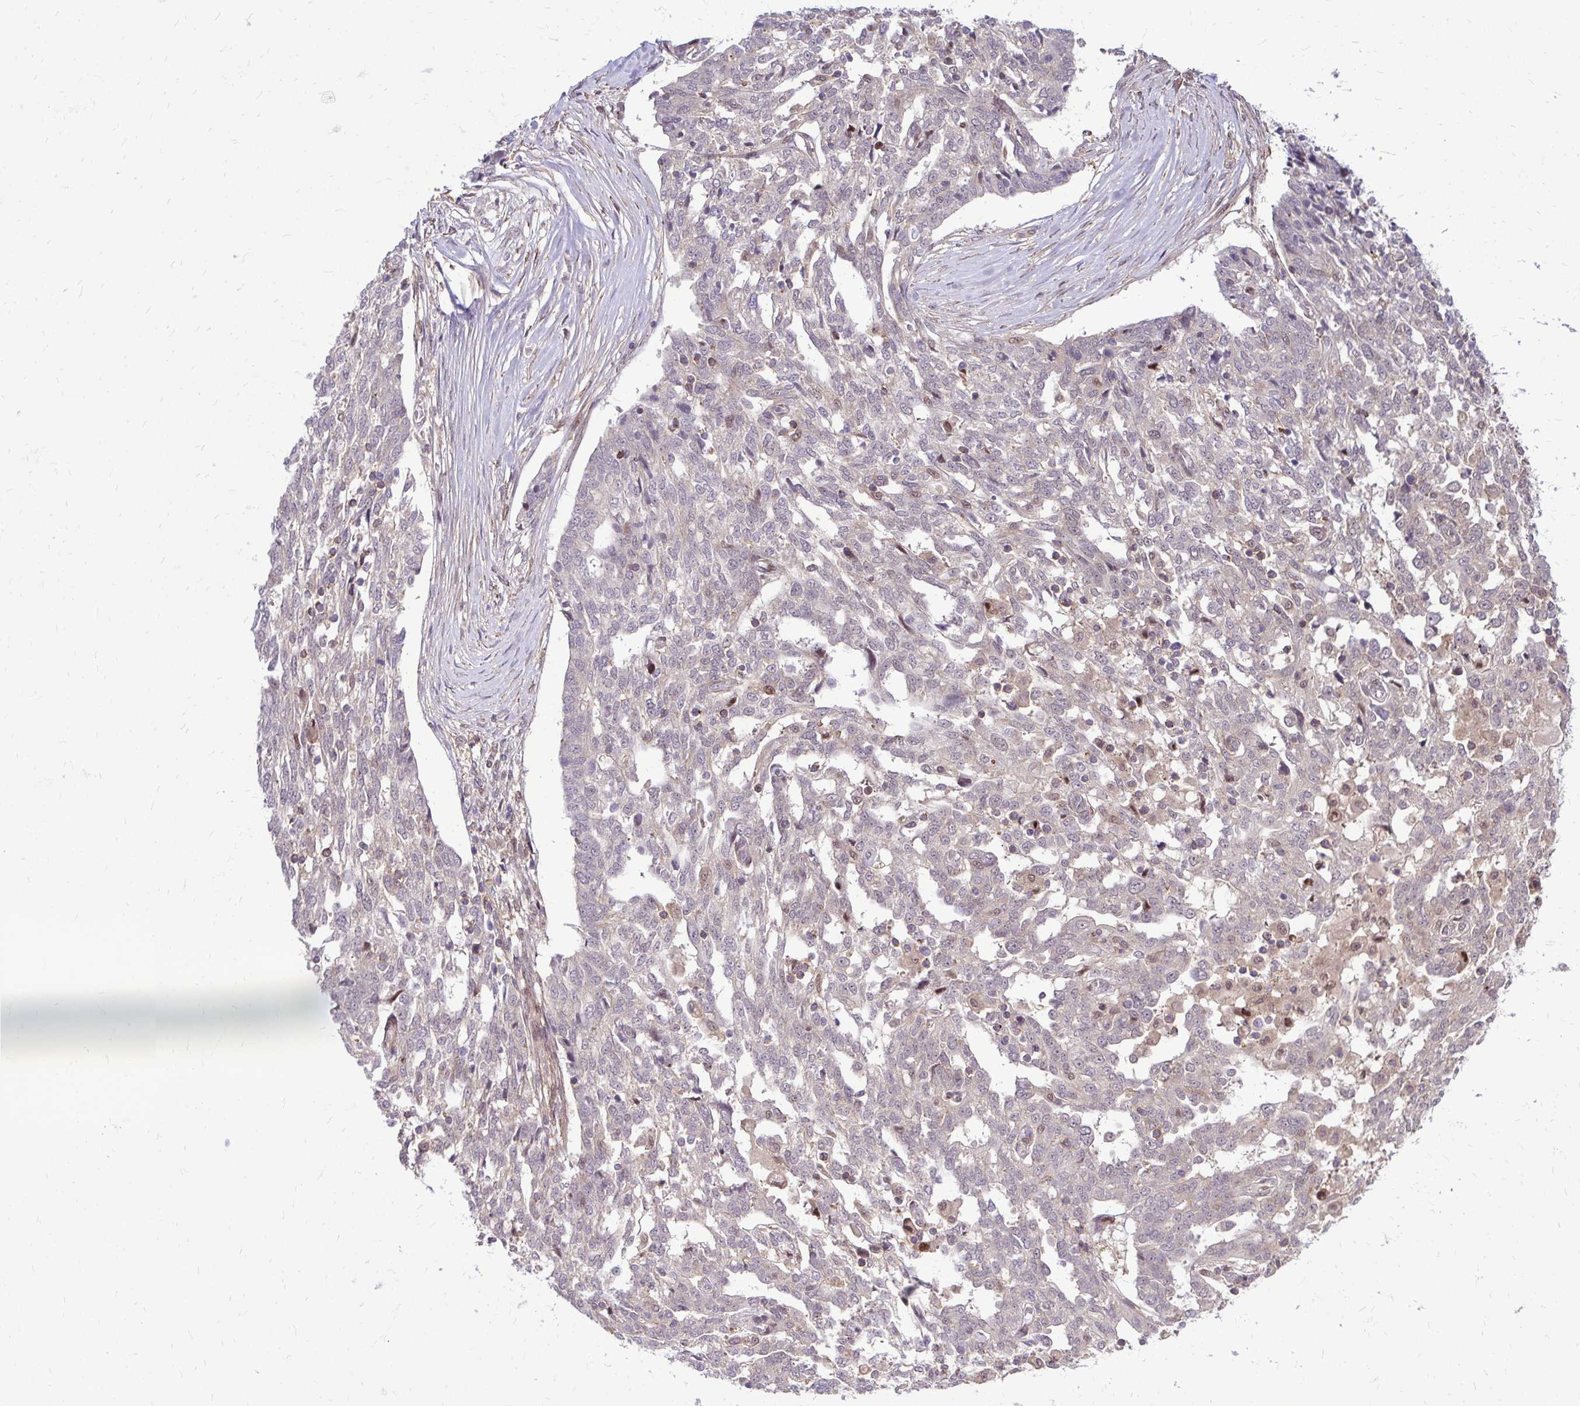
{"staining": {"intensity": "negative", "quantity": "none", "location": "none"}, "tissue": "ovarian cancer", "cell_type": "Tumor cells", "image_type": "cancer", "snomed": [{"axis": "morphology", "description": "Cystadenocarcinoma, serous, NOS"}, {"axis": "topography", "description": "Ovary"}], "caption": "The immunohistochemistry image has no significant expression in tumor cells of serous cystadenocarcinoma (ovarian) tissue.", "gene": "TRIP6", "patient": {"sex": "female", "age": 67}}